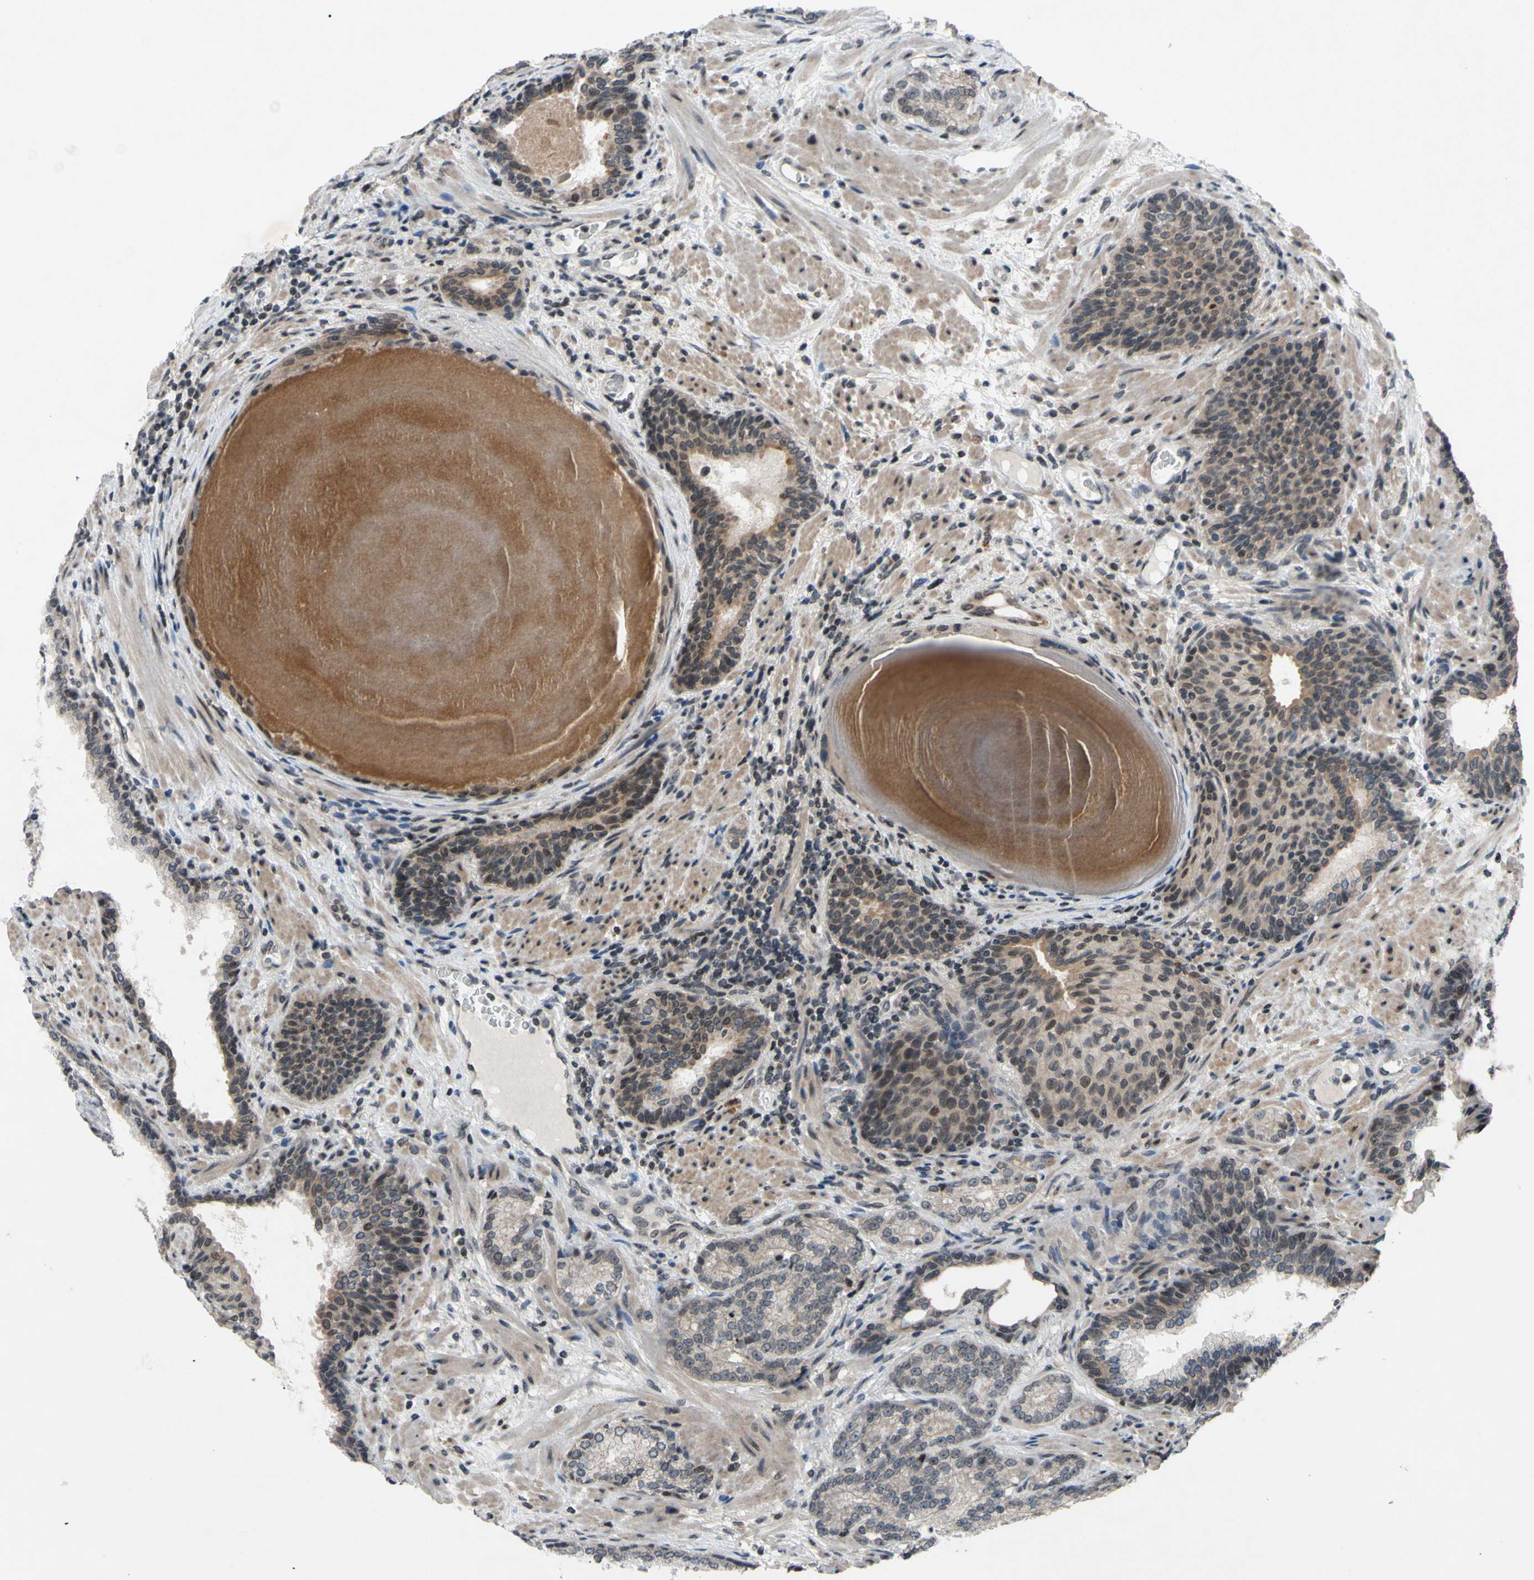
{"staining": {"intensity": "moderate", "quantity": "25%-75%", "location": "cytoplasmic/membranous"}, "tissue": "prostate cancer", "cell_type": "Tumor cells", "image_type": "cancer", "snomed": [{"axis": "morphology", "description": "Adenocarcinoma, High grade"}, {"axis": "topography", "description": "Prostate"}], "caption": "A high-resolution micrograph shows IHC staining of prostate cancer, which reveals moderate cytoplasmic/membranous staining in approximately 25%-75% of tumor cells.", "gene": "XPO1", "patient": {"sex": "male", "age": 61}}